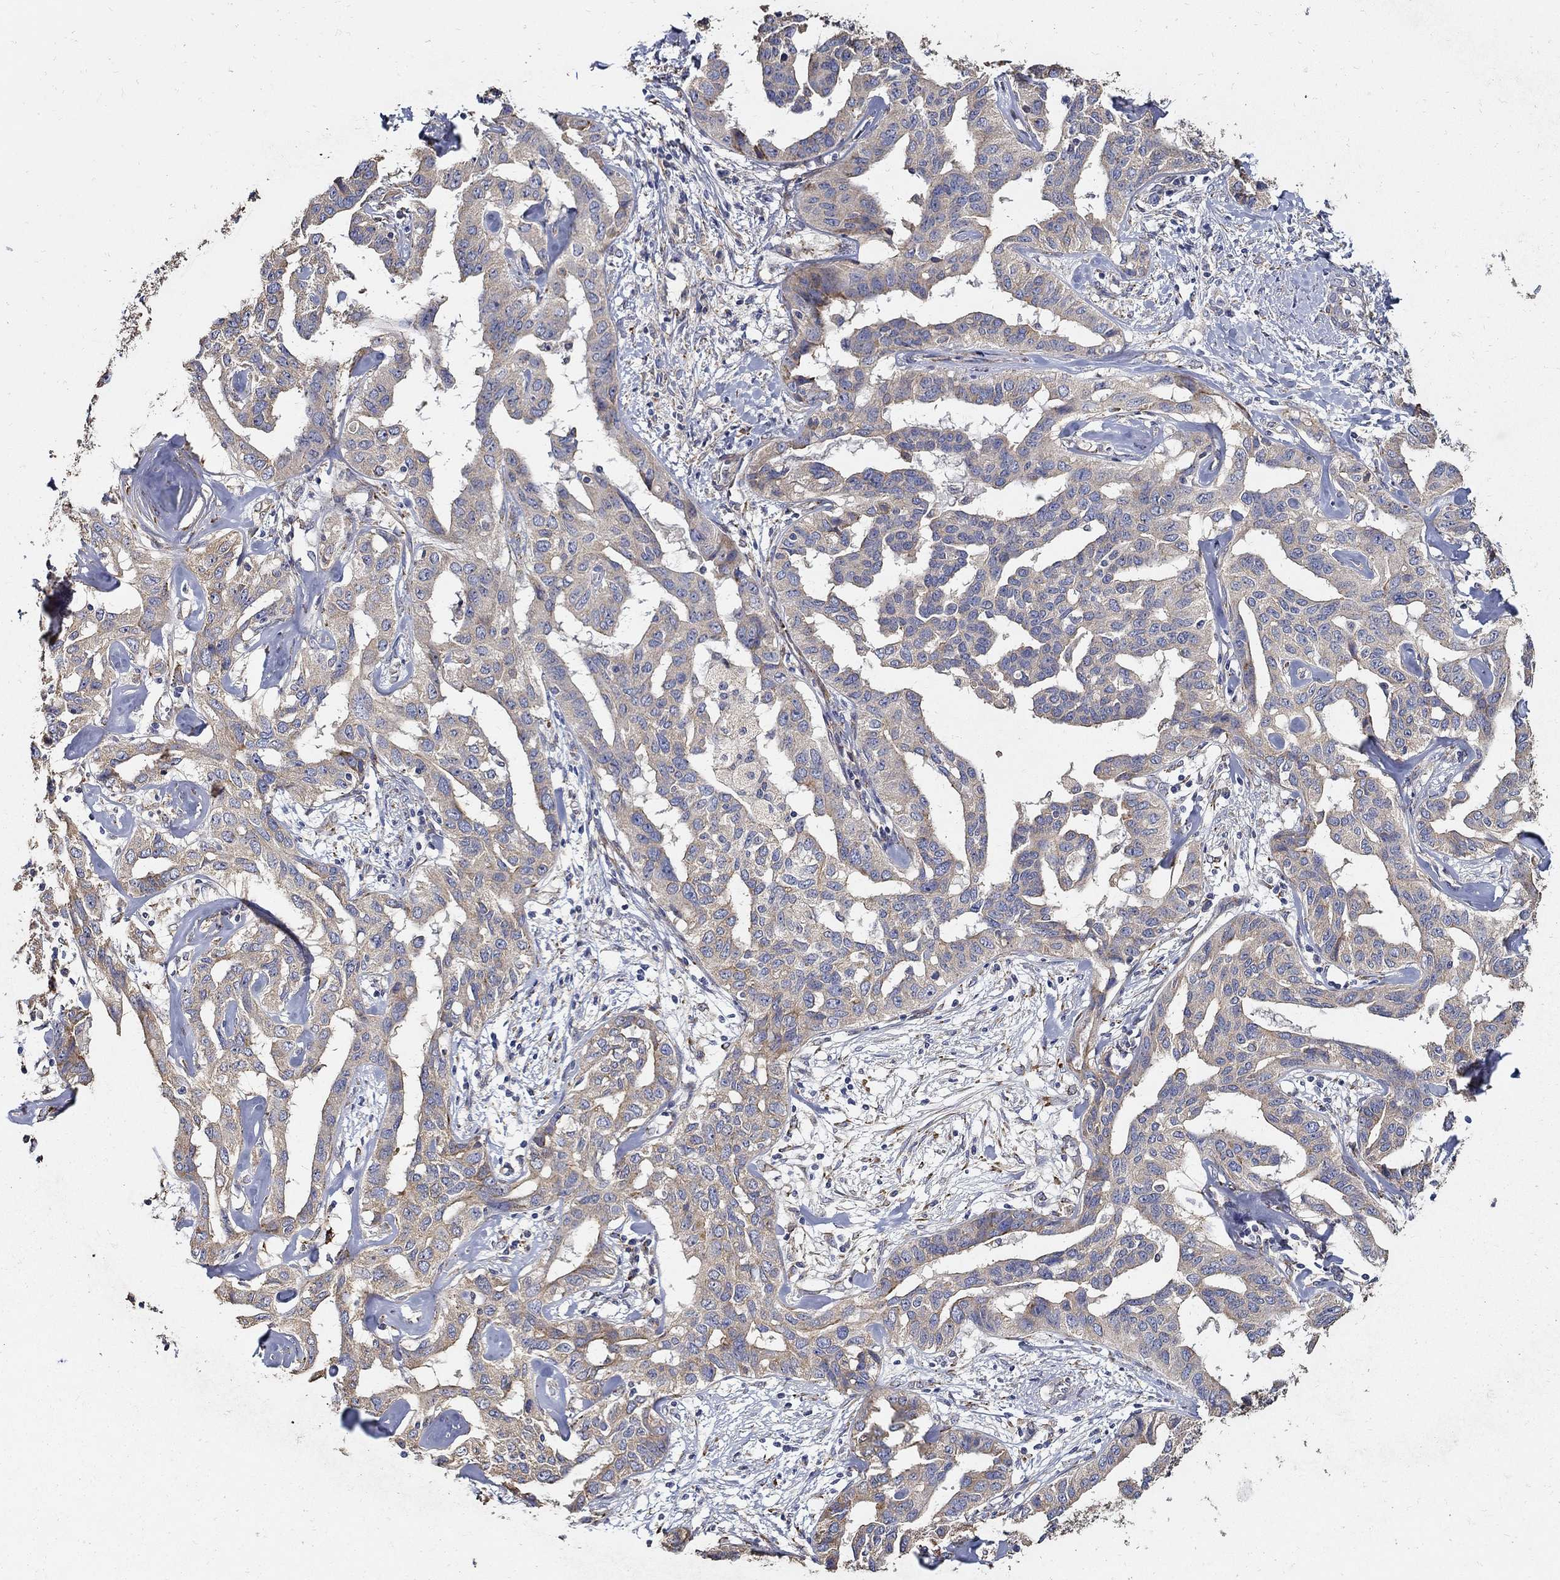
{"staining": {"intensity": "weak", "quantity": "25%-75%", "location": "cytoplasmic/membranous"}, "tissue": "liver cancer", "cell_type": "Tumor cells", "image_type": "cancer", "snomed": [{"axis": "morphology", "description": "Cholangiocarcinoma"}, {"axis": "topography", "description": "Liver"}], "caption": "The image exhibits staining of cholangiocarcinoma (liver), revealing weak cytoplasmic/membranous protein positivity (brown color) within tumor cells.", "gene": "EMILIN3", "patient": {"sex": "male", "age": 59}}